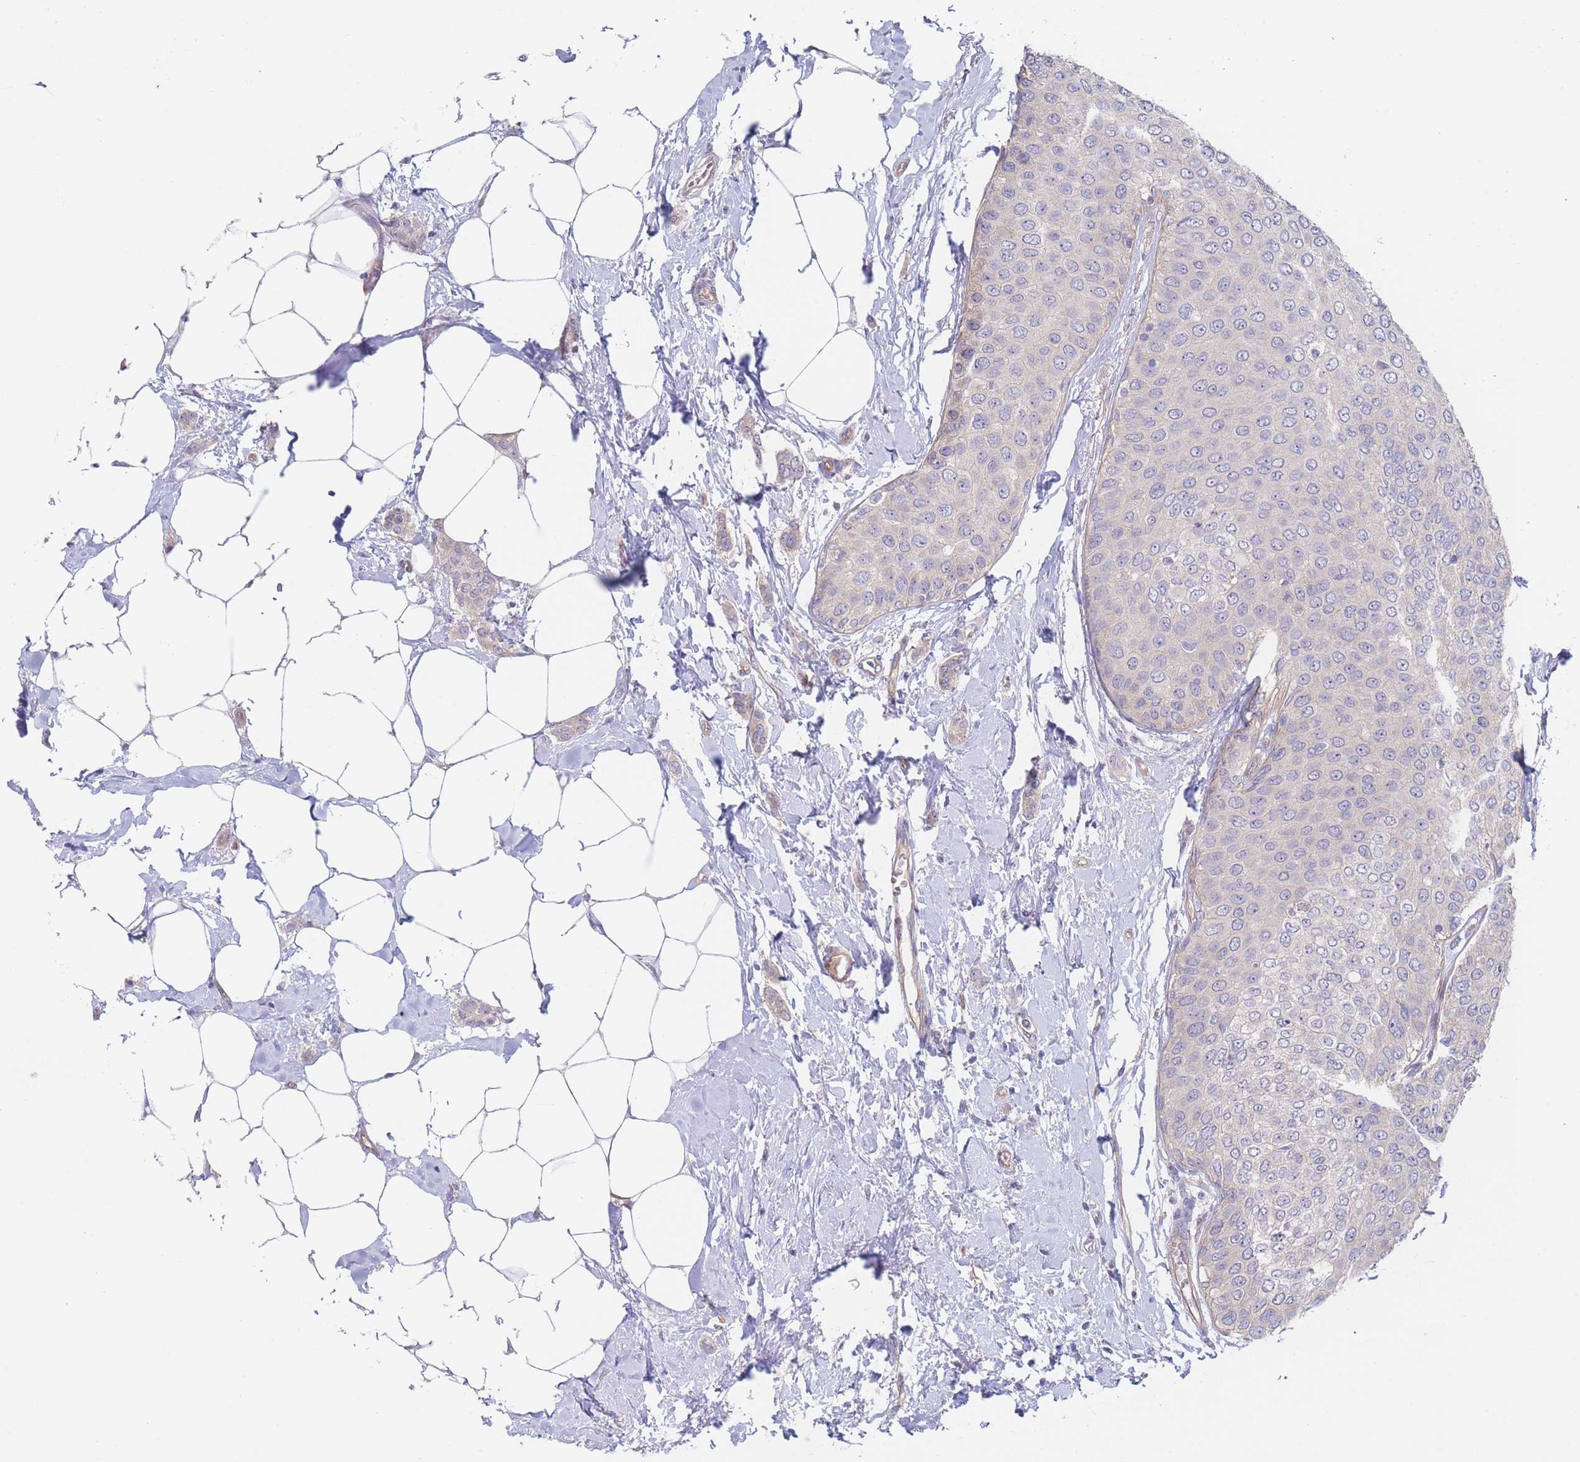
{"staining": {"intensity": "negative", "quantity": "none", "location": "none"}, "tissue": "breast cancer", "cell_type": "Tumor cells", "image_type": "cancer", "snomed": [{"axis": "morphology", "description": "Duct carcinoma"}, {"axis": "topography", "description": "Breast"}], "caption": "Breast intraductal carcinoma stained for a protein using immunohistochemistry (IHC) exhibits no positivity tumor cells.", "gene": "ZNF281", "patient": {"sex": "female", "age": 72}}